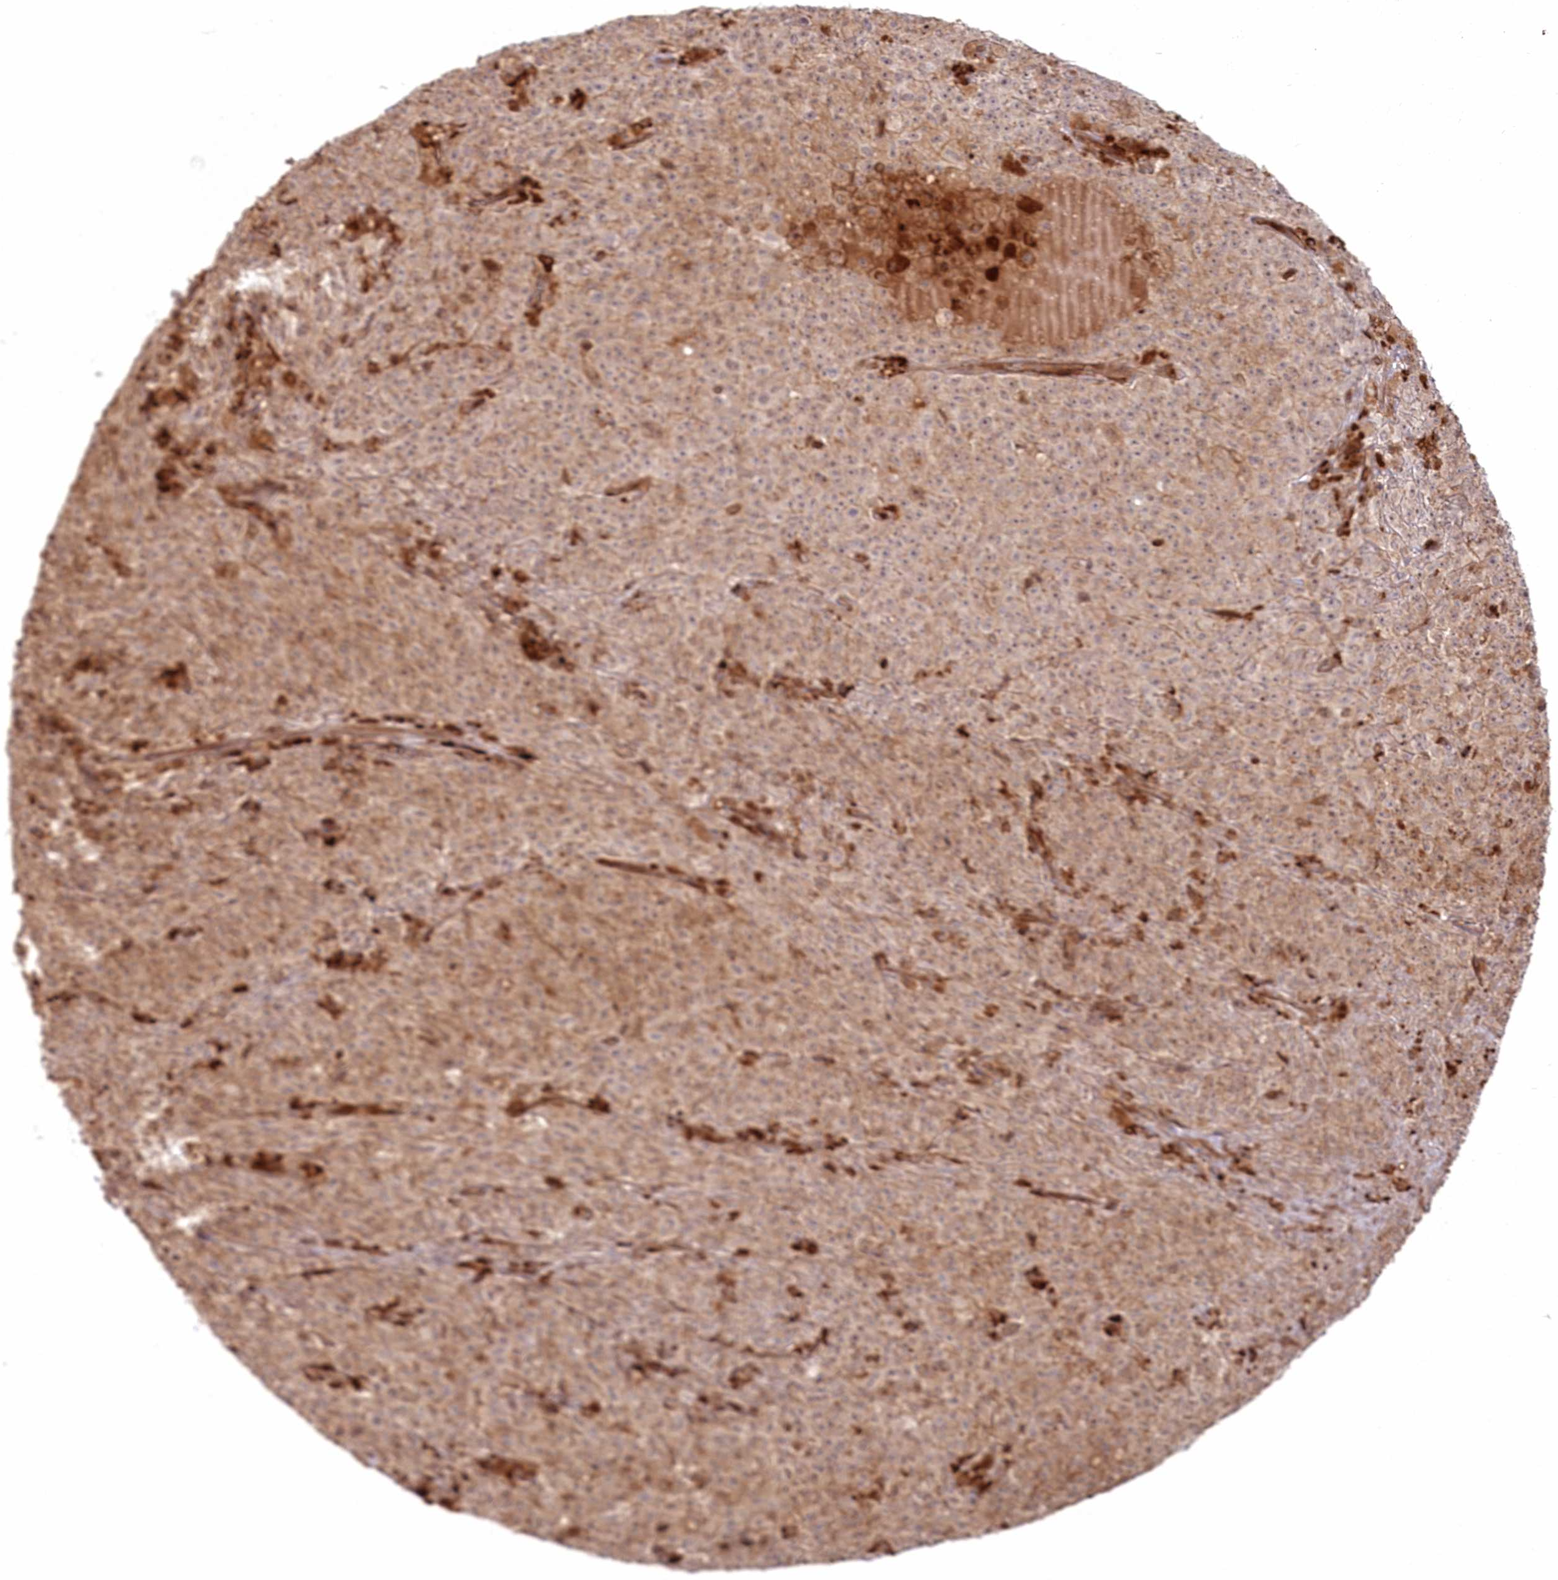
{"staining": {"intensity": "moderate", "quantity": ">75%", "location": "cytoplasmic/membranous"}, "tissue": "melanoma", "cell_type": "Tumor cells", "image_type": "cancer", "snomed": [{"axis": "morphology", "description": "Malignant melanoma, NOS"}, {"axis": "topography", "description": "Skin"}], "caption": "A photomicrograph of melanoma stained for a protein shows moderate cytoplasmic/membranous brown staining in tumor cells.", "gene": "RGCC", "patient": {"sex": "female", "age": 82}}